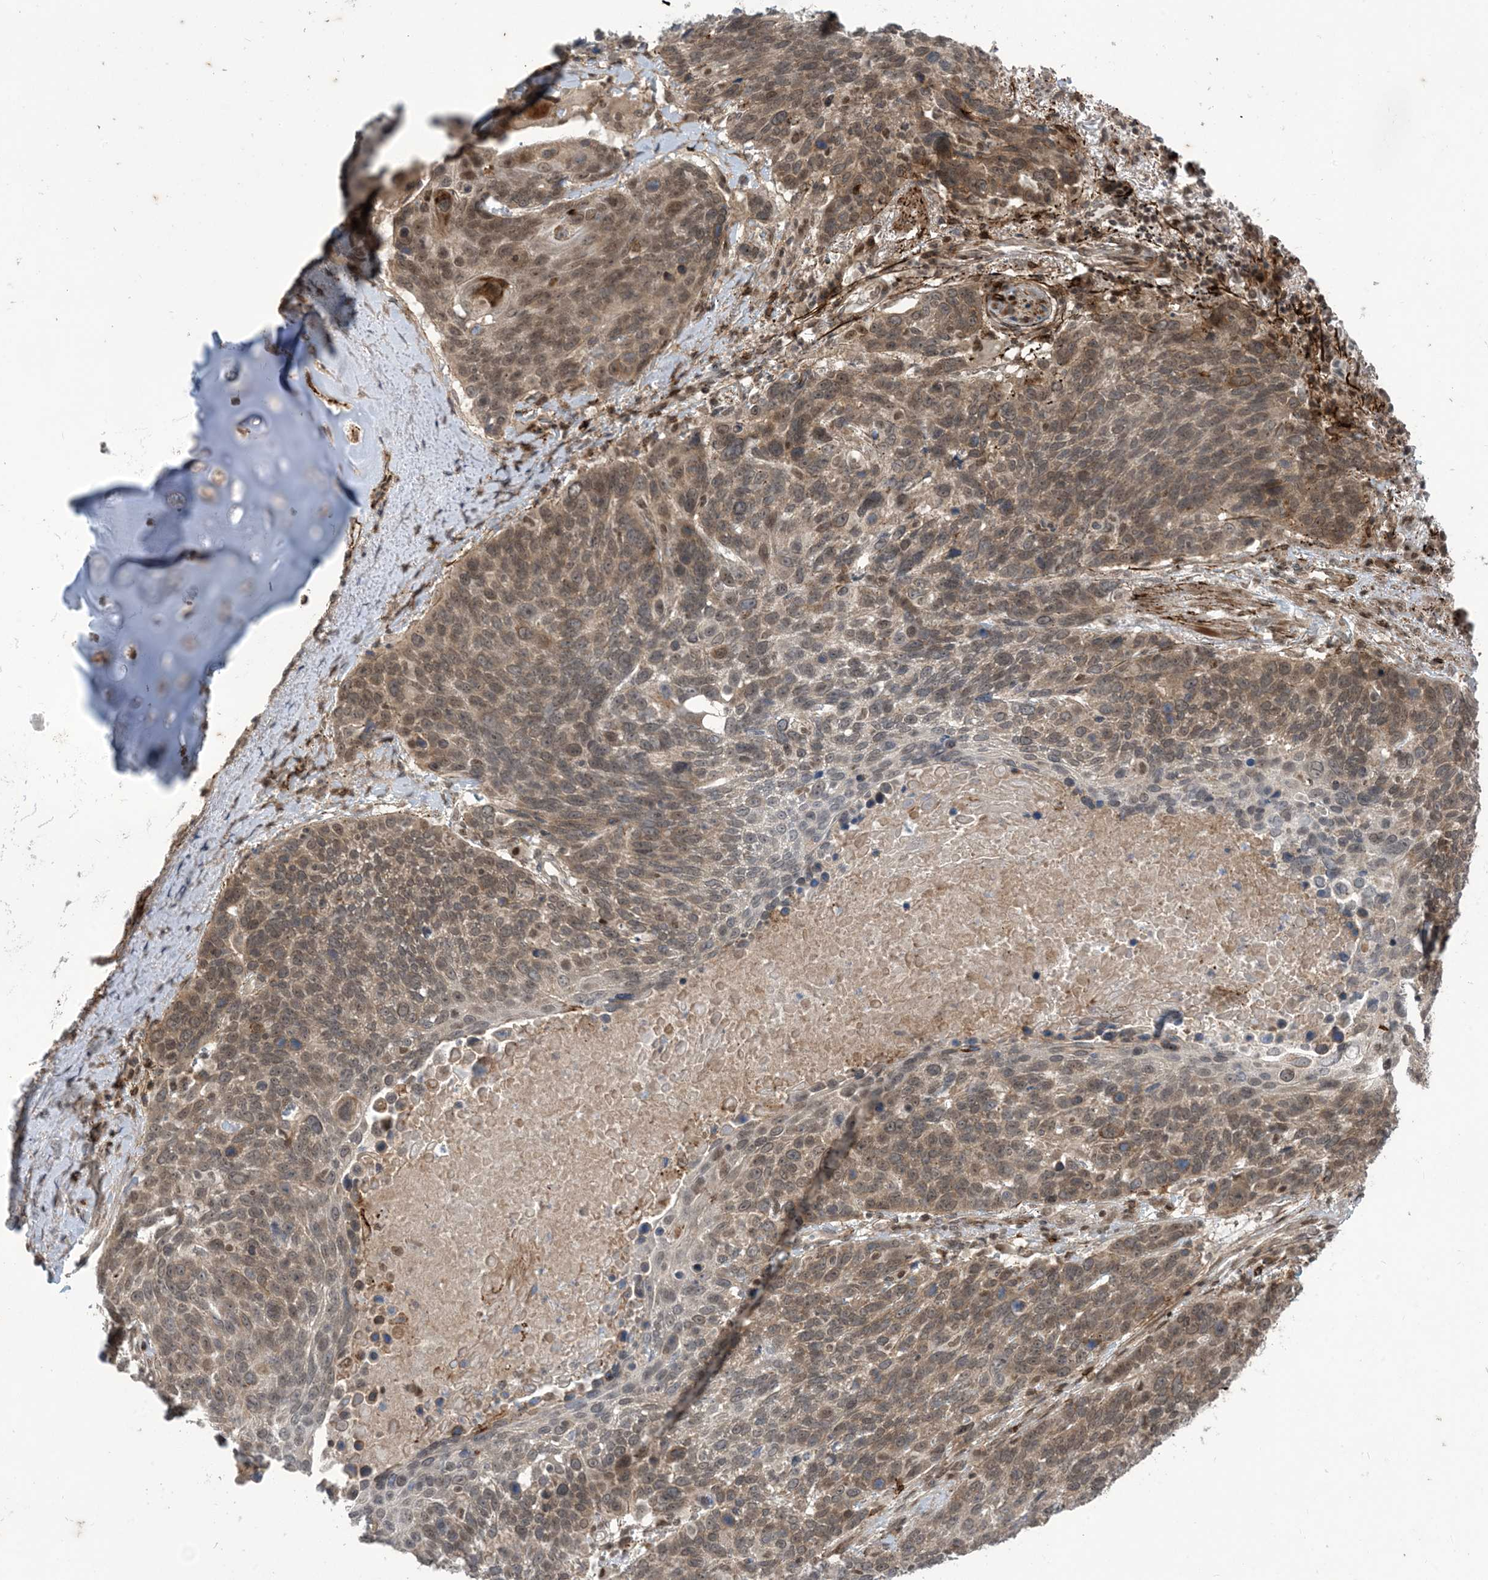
{"staining": {"intensity": "moderate", "quantity": ">75%", "location": "cytoplasmic/membranous,nuclear"}, "tissue": "lung cancer", "cell_type": "Tumor cells", "image_type": "cancer", "snomed": [{"axis": "morphology", "description": "Squamous cell carcinoma, NOS"}, {"axis": "topography", "description": "Lung"}], "caption": "DAB (3,3'-diaminobenzidine) immunohistochemical staining of squamous cell carcinoma (lung) exhibits moderate cytoplasmic/membranous and nuclear protein positivity in about >75% of tumor cells.", "gene": "LAGE3", "patient": {"sex": "male", "age": 66}}